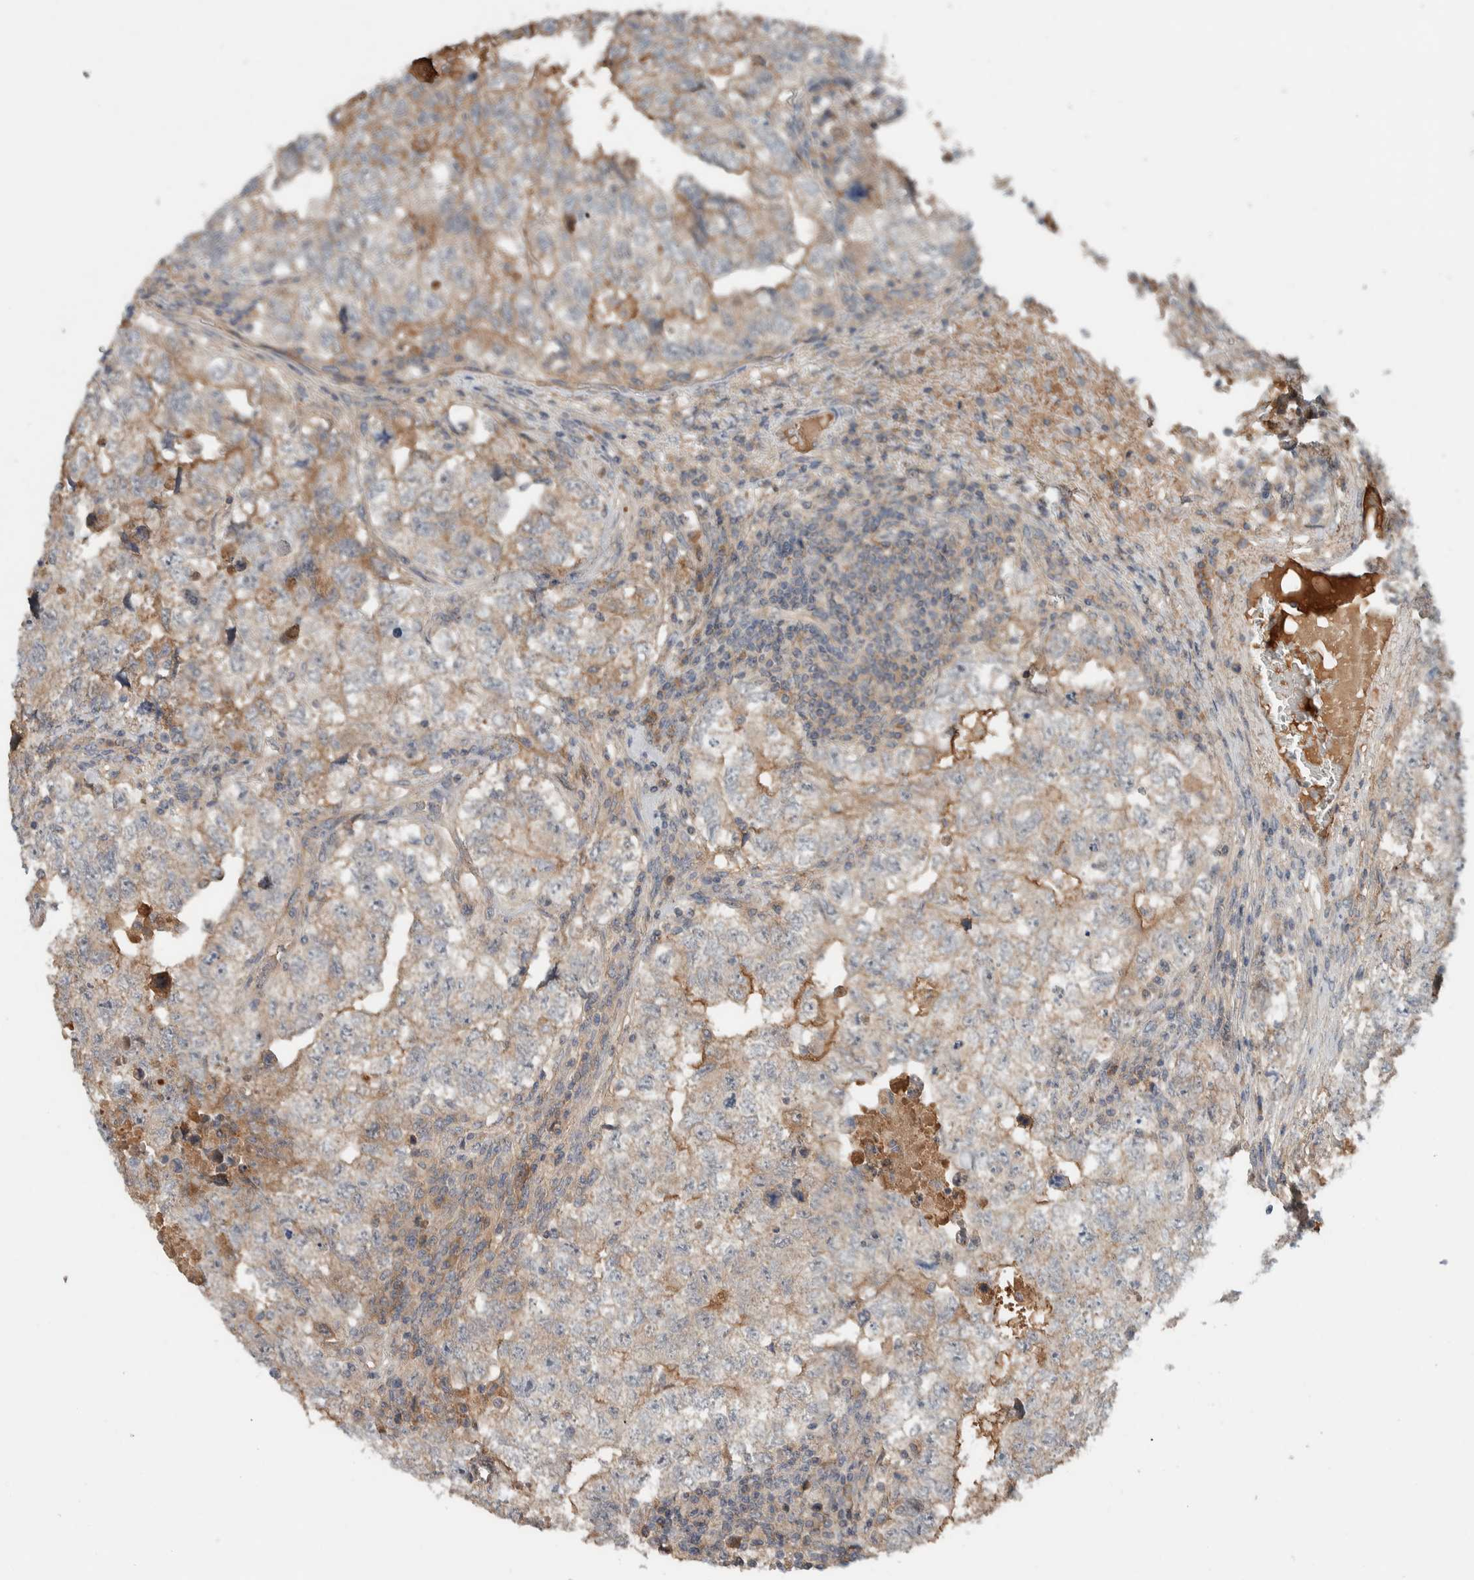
{"staining": {"intensity": "weak", "quantity": "25%-75%", "location": "cytoplasmic/membranous"}, "tissue": "testis cancer", "cell_type": "Tumor cells", "image_type": "cancer", "snomed": [{"axis": "morphology", "description": "Carcinoma, Embryonal, NOS"}, {"axis": "topography", "description": "Testis"}], "caption": "Embryonal carcinoma (testis) was stained to show a protein in brown. There is low levels of weak cytoplasmic/membranous expression in approximately 25%-75% of tumor cells. (IHC, brightfield microscopy, high magnification).", "gene": "ARMC7", "patient": {"sex": "male", "age": 36}}